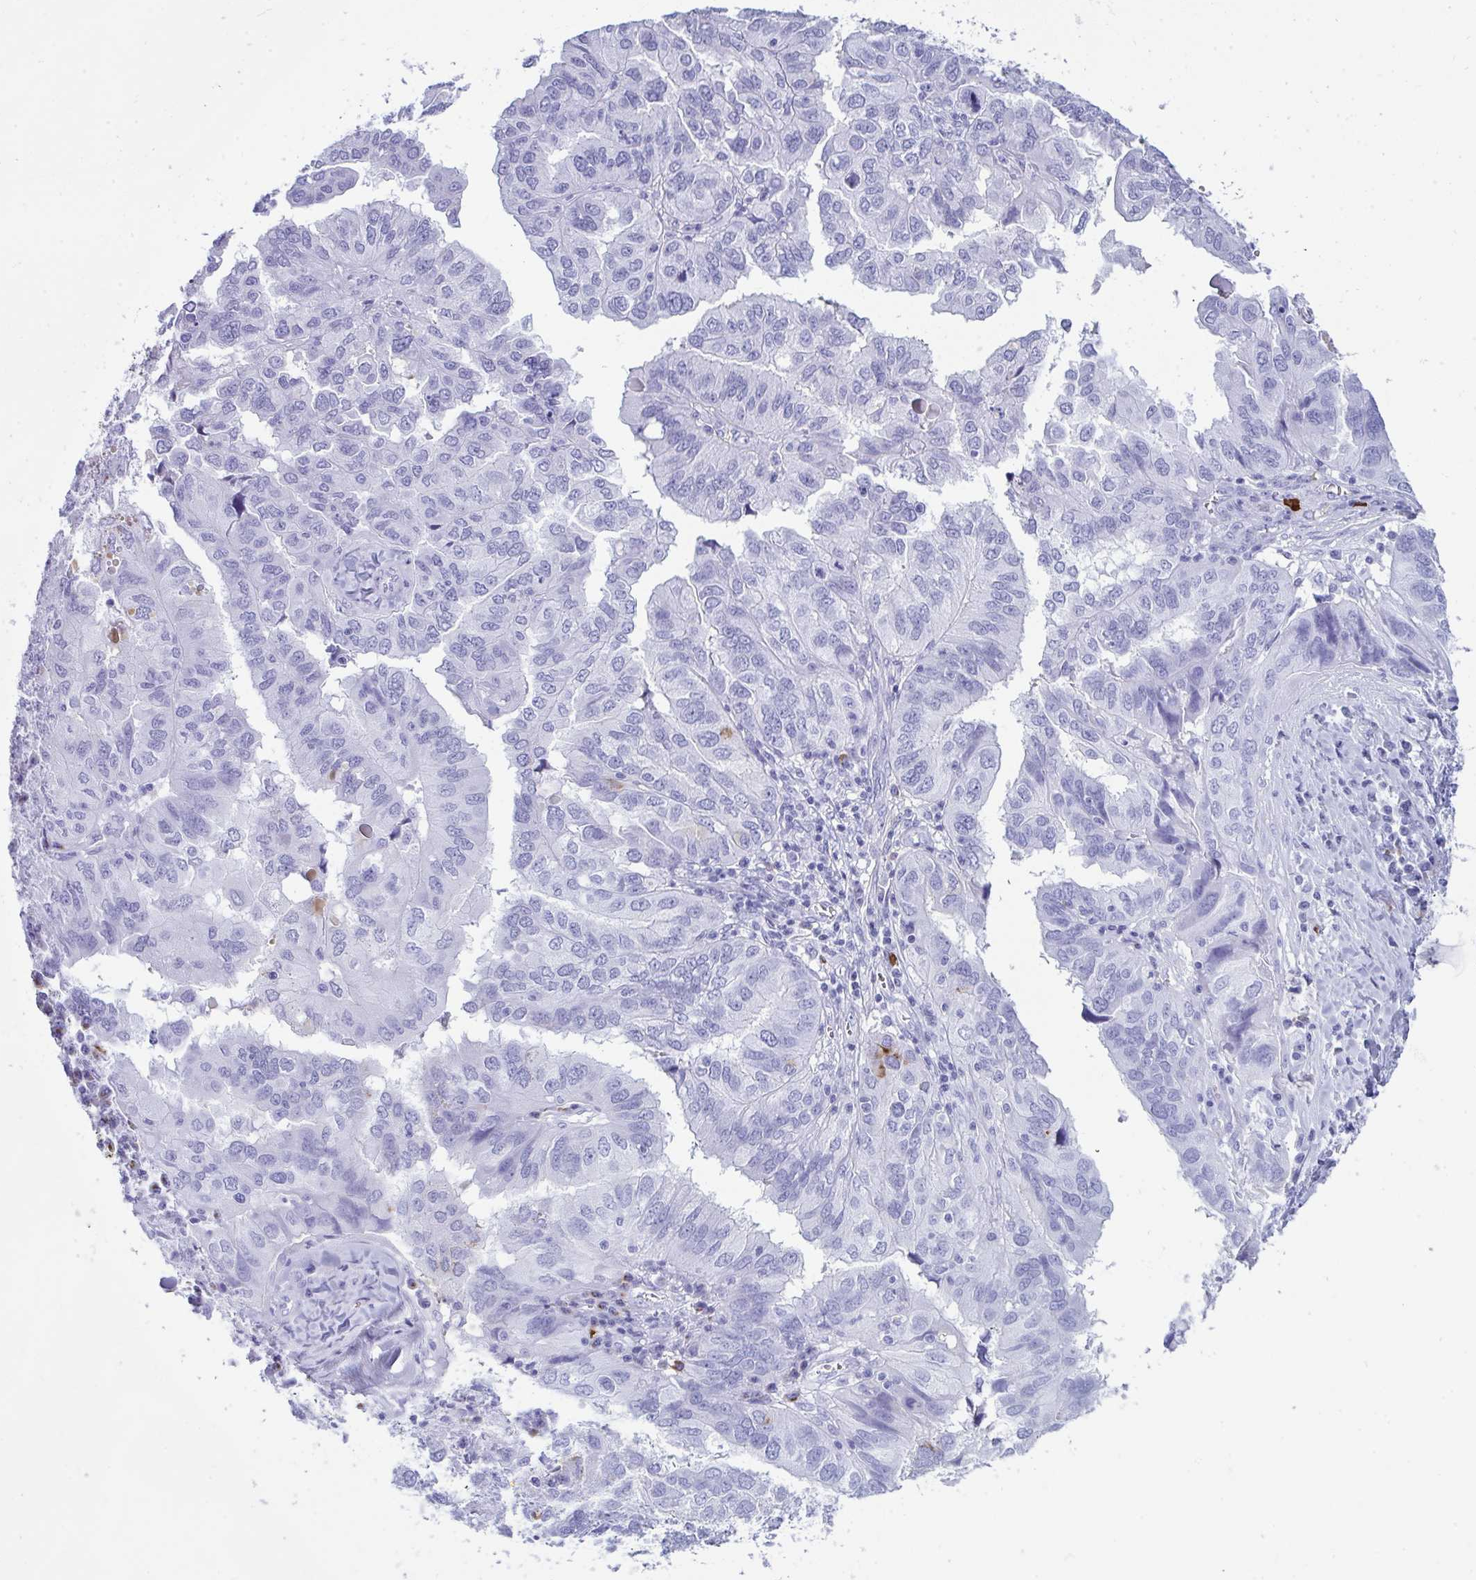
{"staining": {"intensity": "negative", "quantity": "none", "location": "none"}, "tissue": "ovarian cancer", "cell_type": "Tumor cells", "image_type": "cancer", "snomed": [{"axis": "morphology", "description": "Cystadenocarcinoma, serous, NOS"}, {"axis": "topography", "description": "Ovary"}], "caption": "An image of ovarian serous cystadenocarcinoma stained for a protein reveals no brown staining in tumor cells.", "gene": "JCHAIN", "patient": {"sex": "female", "age": 79}}